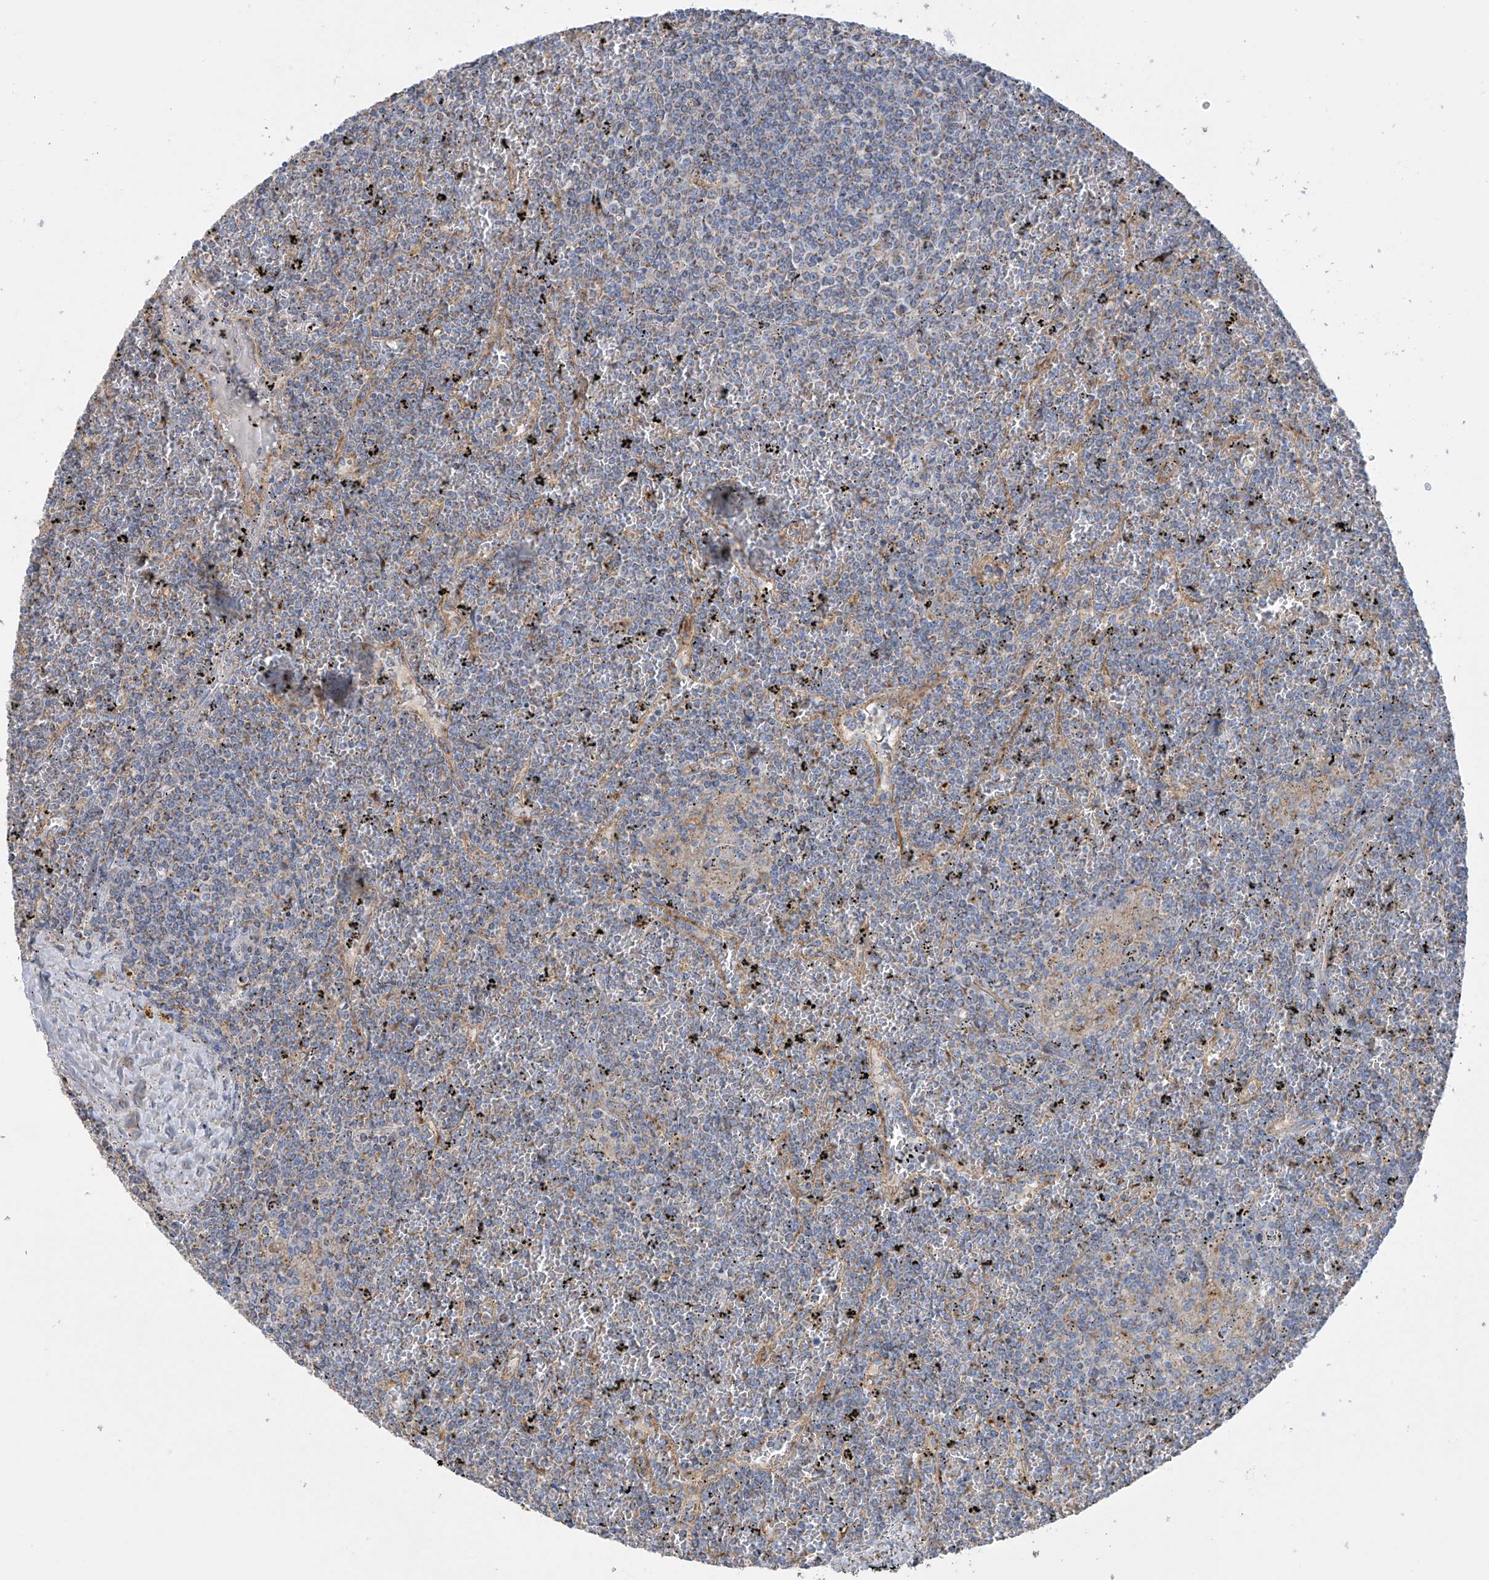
{"staining": {"intensity": "negative", "quantity": "none", "location": "none"}, "tissue": "lymphoma", "cell_type": "Tumor cells", "image_type": "cancer", "snomed": [{"axis": "morphology", "description": "Malignant lymphoma, non-Hodgkin's type, Low grade"}, {"axis": "topography", "description": "Spleen"}], "caption": "A high-resolution histopathology image shows IHC staining of low-grade malignant lymphoma, non-Hodgkin's type, which displays no significant staining in tumor cells. (Stains: DAB immunohistochemistry with hematoxylin counter stain, Microscopy: brightfield microscopy at high magnification).", "gene": "ITM2B", "patient": {"sex": "female", "age": 19}}